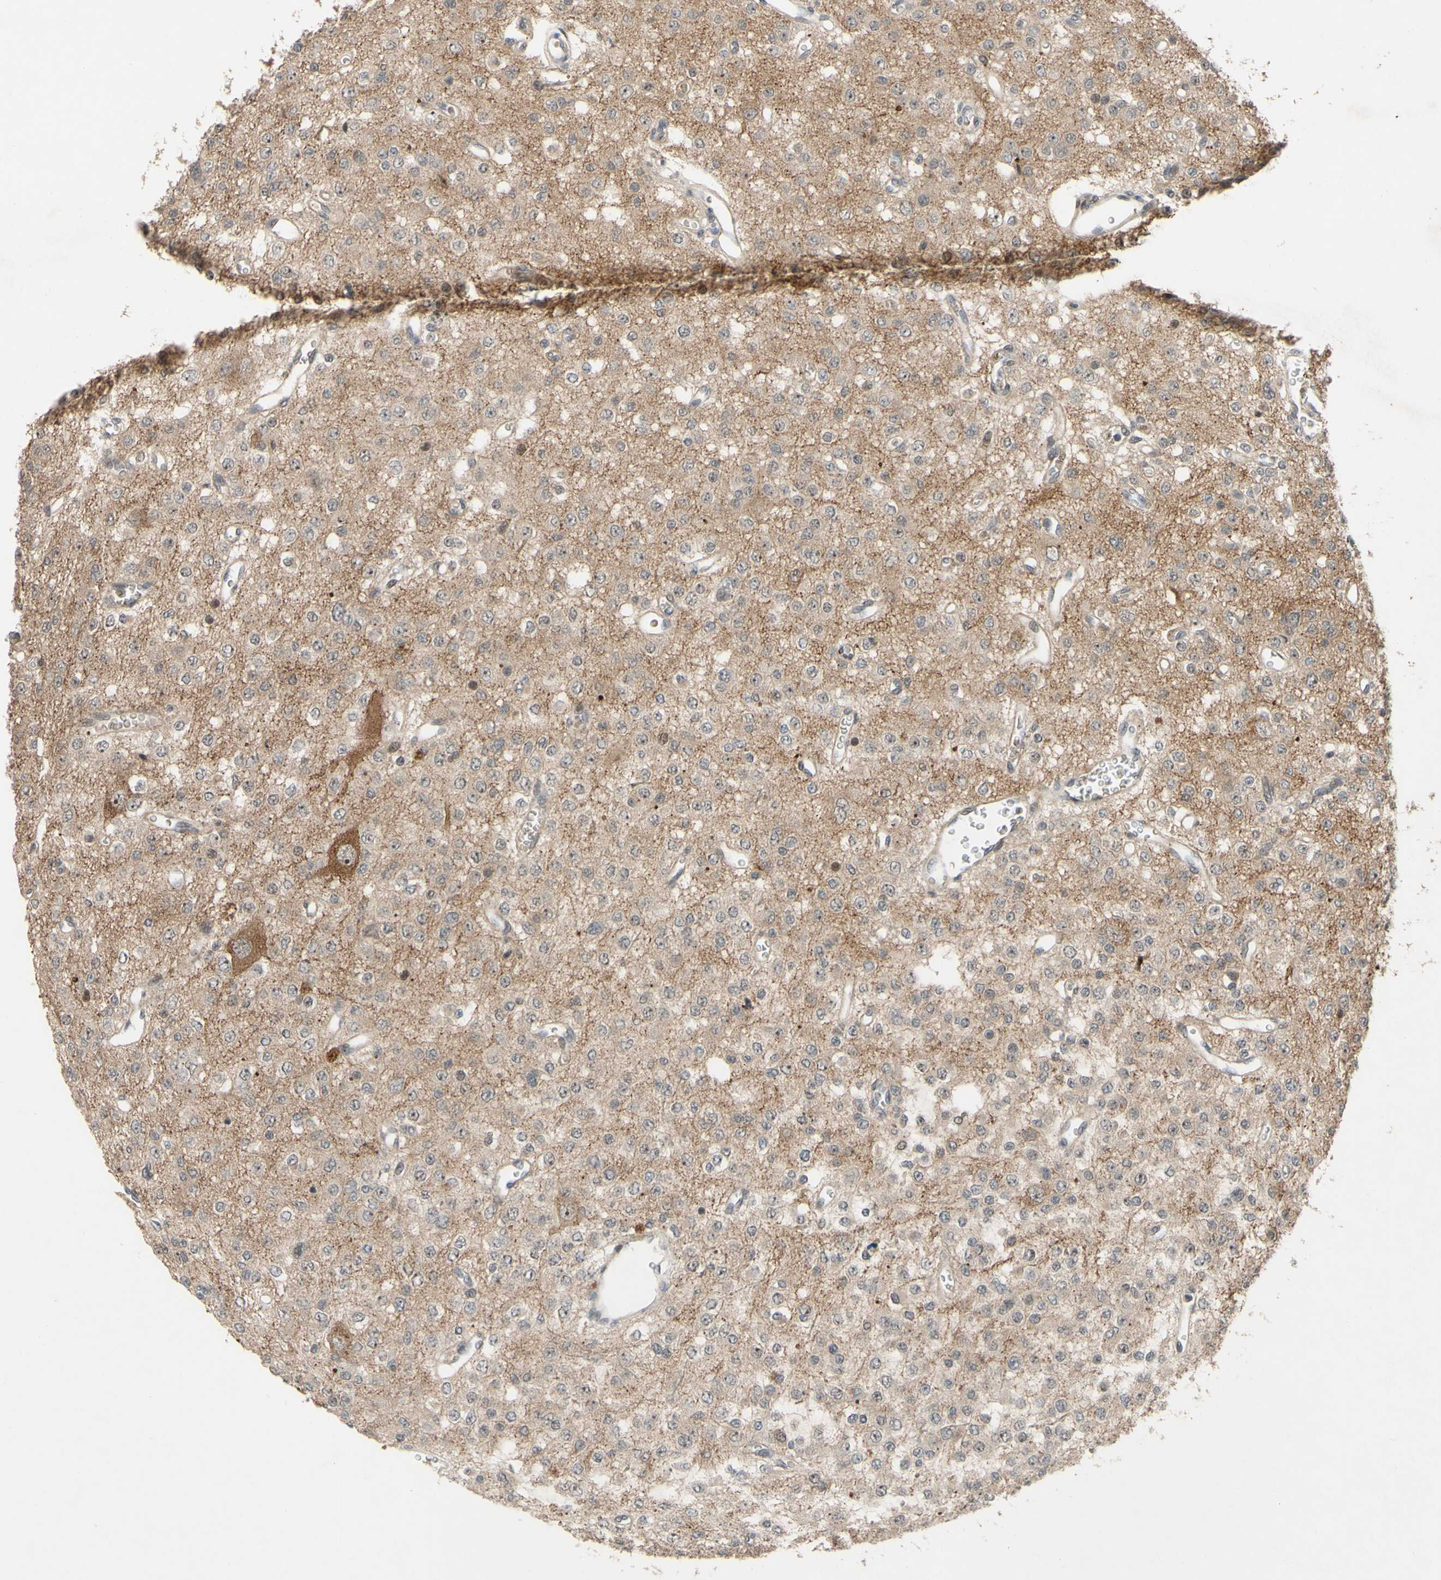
{"staining": {"intensity": "weak", "quantity": "25%-75%", "location": "cytoplasmic/membranous"}, "tissue": "glioma", "cell_type": "Tumor cells", "image_type": "cancer", "snomed": [{"axis": "morphology", "description": "Glioma, malignant, Low grade"}, {"axis": "topography", "description": "Brain"}], "caption": "A brown stain shows weak cytoplasmic/membranous staining of a protein in glioma tumor cells. The staining was performed using DAB to visualize the protein expression in brown, while the nuclei were stained in blue with hematoxylin (Magnification: 20x).", "gene": "ALK", "patient": {"sex": "male", "age": 38}}